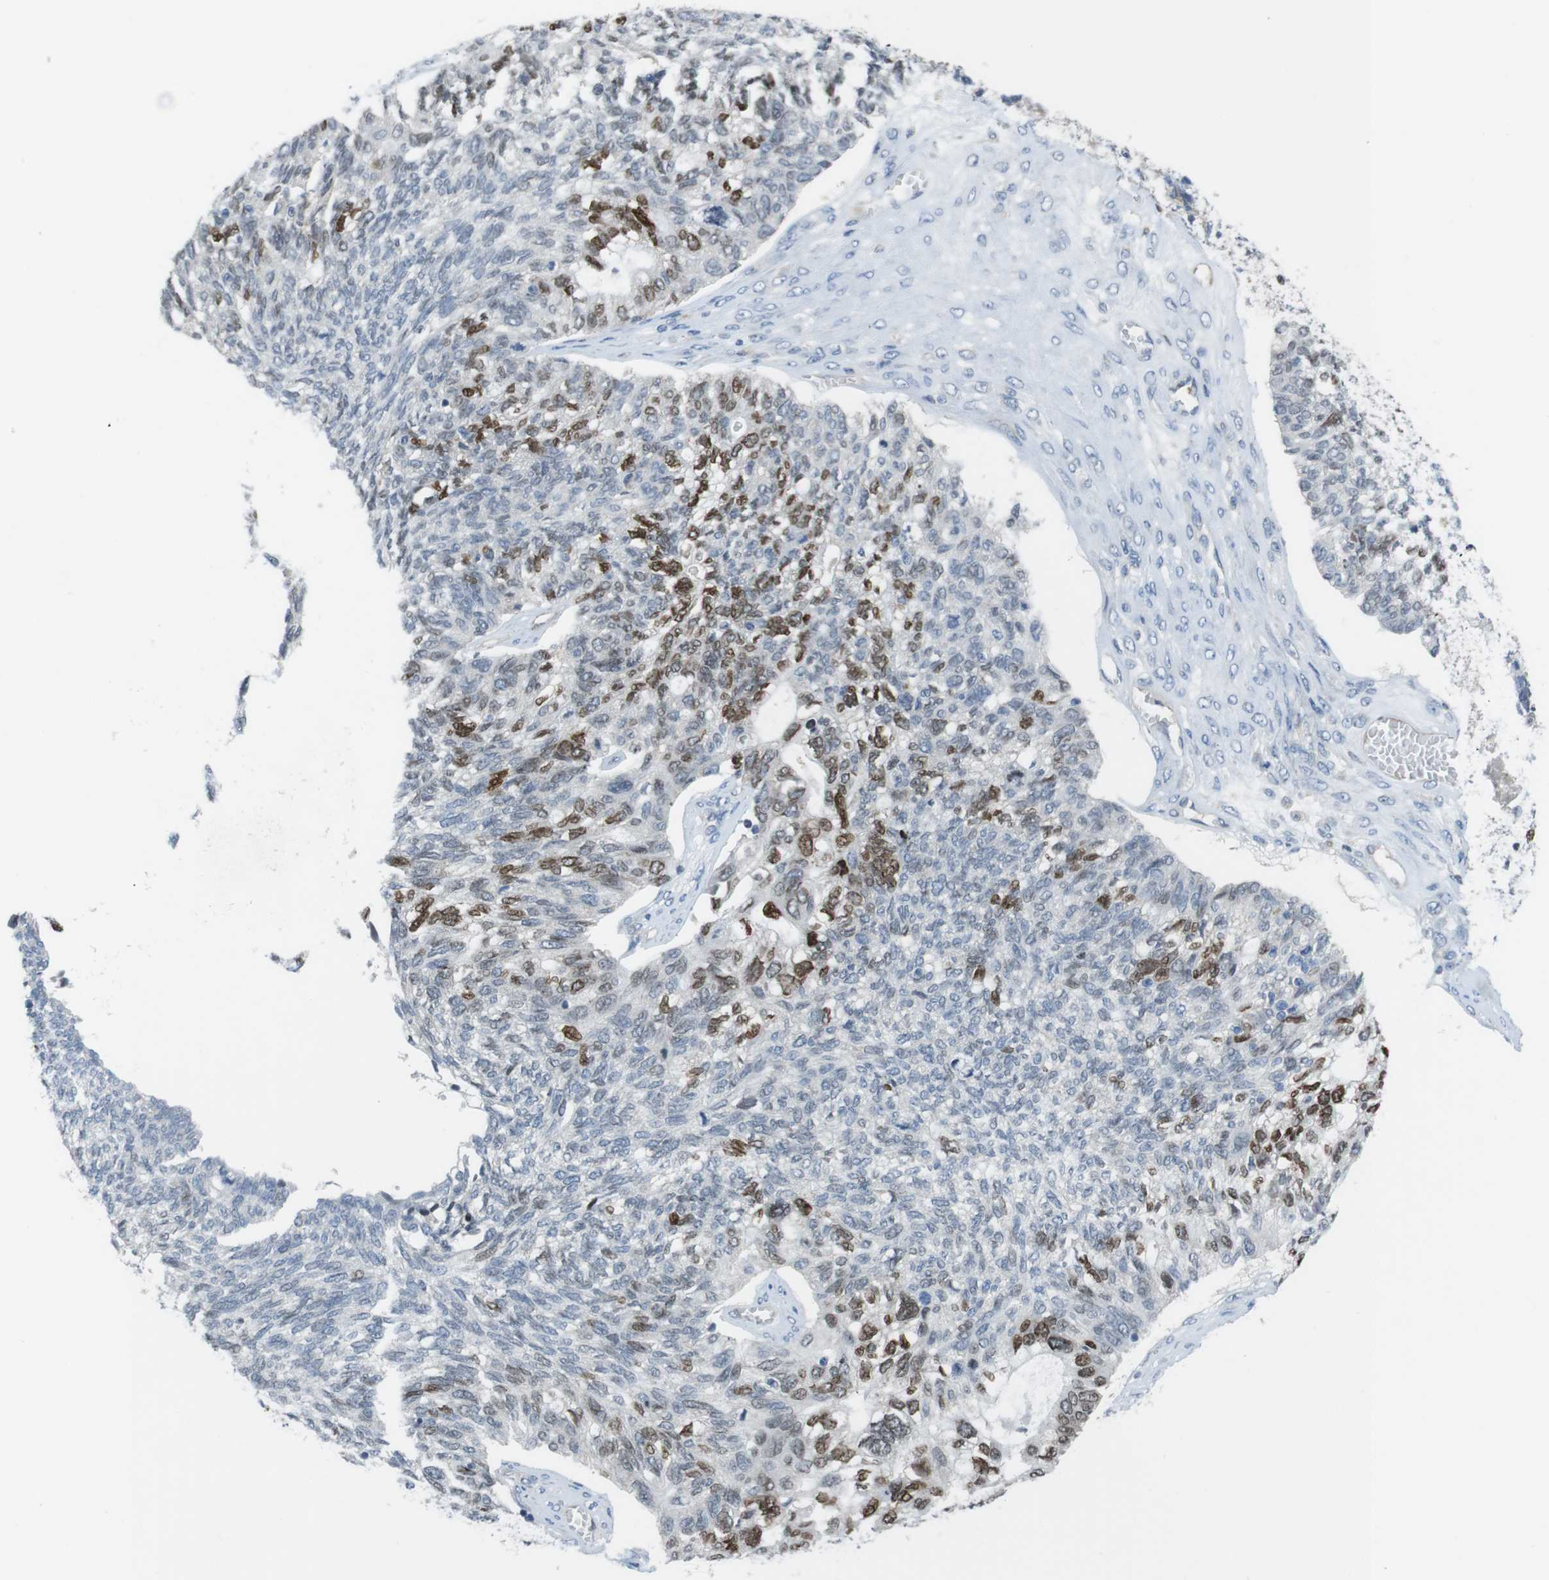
{"staining": {"intensity": "moderate", "quantity": "<25%", "location": "nuclear"}, "tissue": "ovarian cancer", "cell_type": "Tumor cells", "image_type": "cancer", "snomed": [{"axis": "morphology", "description": "Cystadenocarcinoma, serous, NOS"}, {"axis": "topography", "description": "Ovary"}], "caption": "An image showing moderate nuclear positivity in about <25% of tumor cells in ovarian cancer, as visualized by brown immunohistochemical staining.", "gene": "PCDH10", "patient": {"sex": "female", "age": 79}}